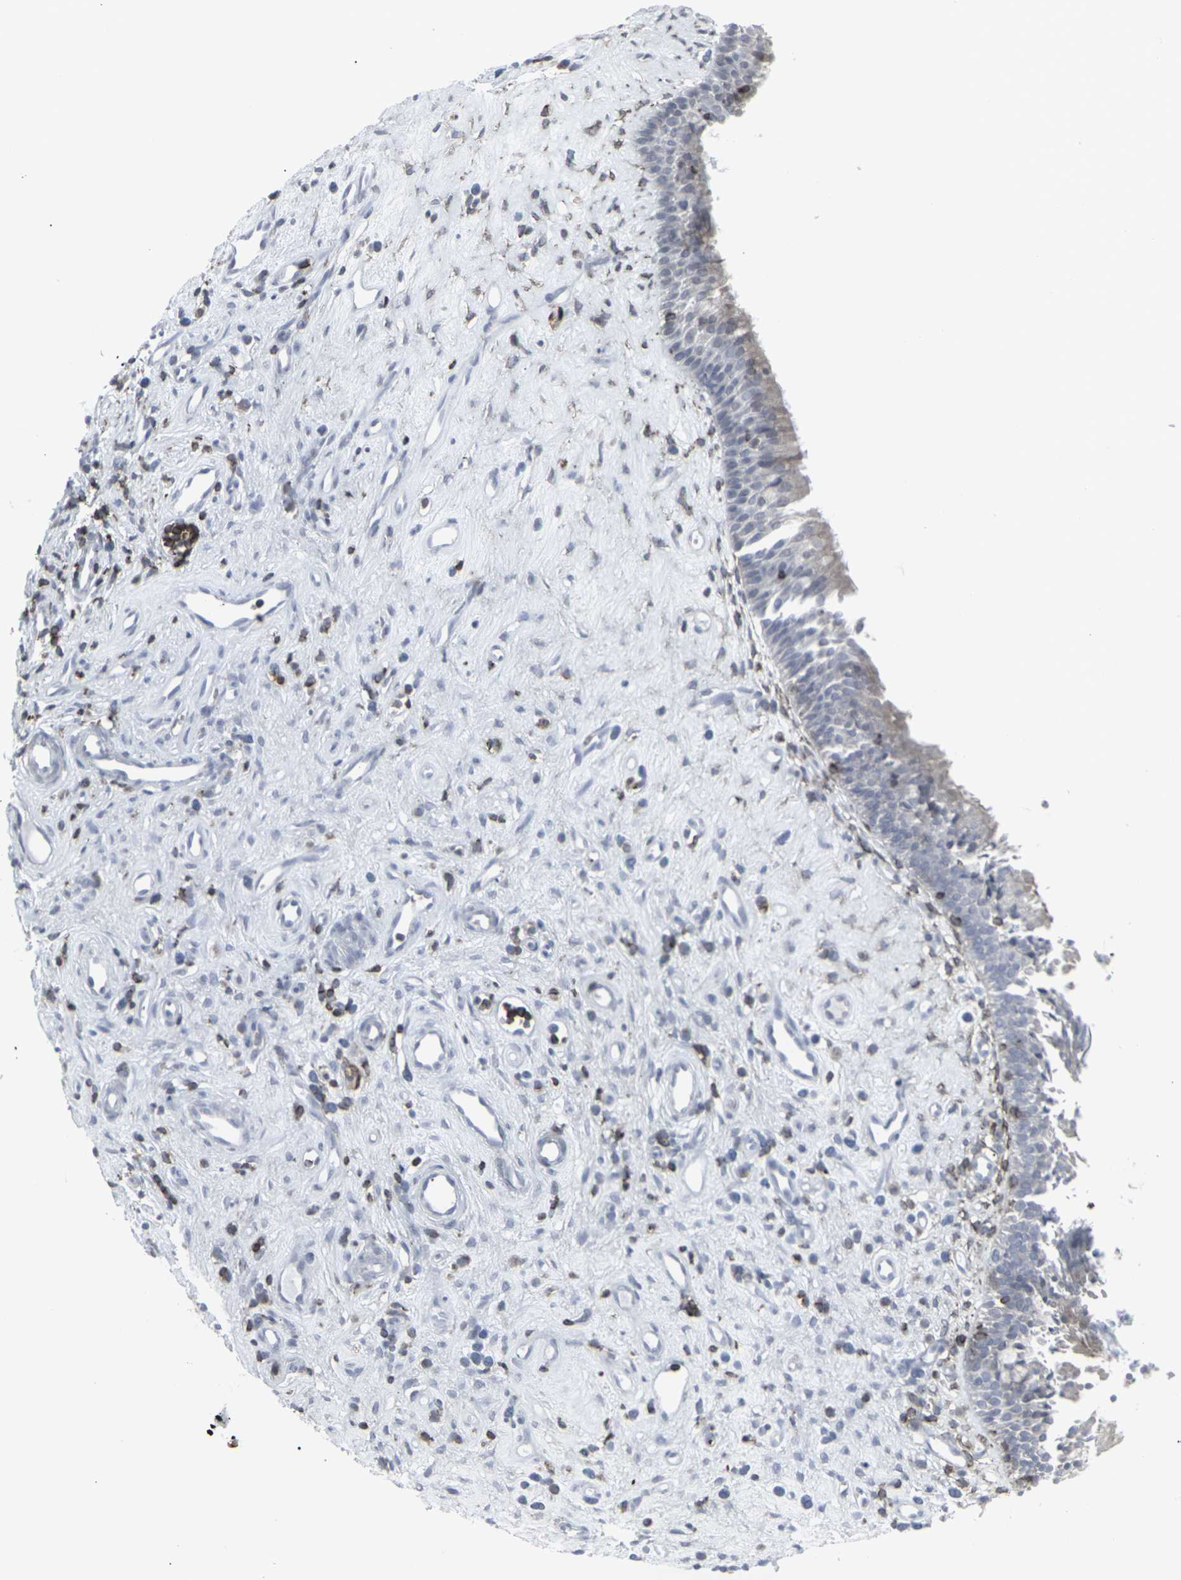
{"staining": {"intensity": "weak", "quantity": "<25%", "location": "cytoplasmic/membranous"}, "tissue": "nasopharynx", "cell_type": "Respiratory epithelial cells", "image_type": "normal", "snomed": [{"axis": "morphology", "description": "Normal tissue, NOS"}, {"axis": "topography", "description": "Nasopharynx"}], "caption": "A high-resolution photomicrograph shows immunohistochemistry (IHC) staining of benign nasopharynx, which demonstrates no significant expression in respiratory epithelial cells.", "gene": "APOBEC2", "patient": {"sex": "female", "age": 51}}